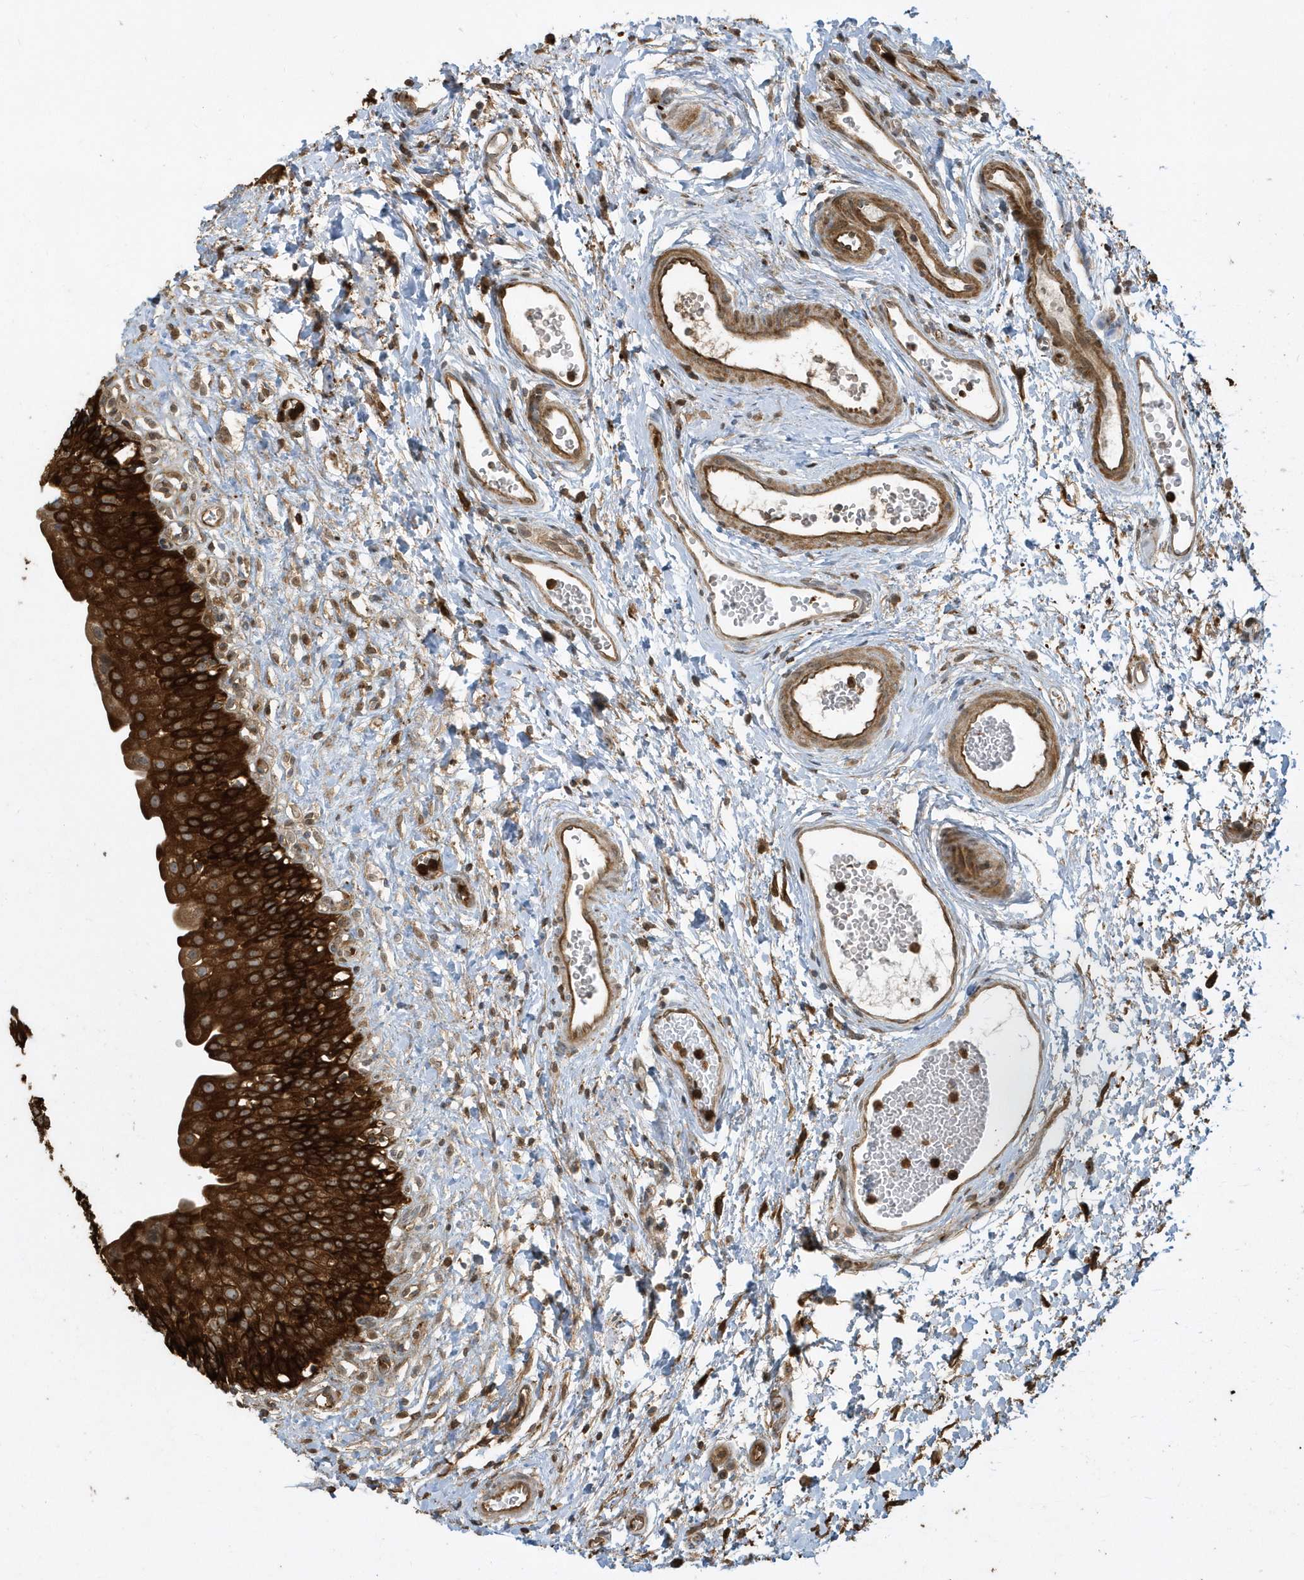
{"staining": {"intensity": "strong", "quantity": ">75%", "location": "cytoplasmic/membranous"}, "tissue": "urinary bladder", "cell_type": "Urothelial cells", "image_type": "normal", "snomed": [{"axis": "morphology", "description": "Normal tissue, NOS"}, {"axis": "topography", "description": "Urinary bladder"}], "caption": "DAB (3,3'-diaminobenzidine) immunohistochemical staining of benign urinary bladder shows strong cytoplasmic/membranous protein expression in approximately >75% of urothelial cells. (Brightfield microscopy of DAB IHC at high magnification).", "gene": "CLCN6", "patient": {"sex": "male", "age": 51}}